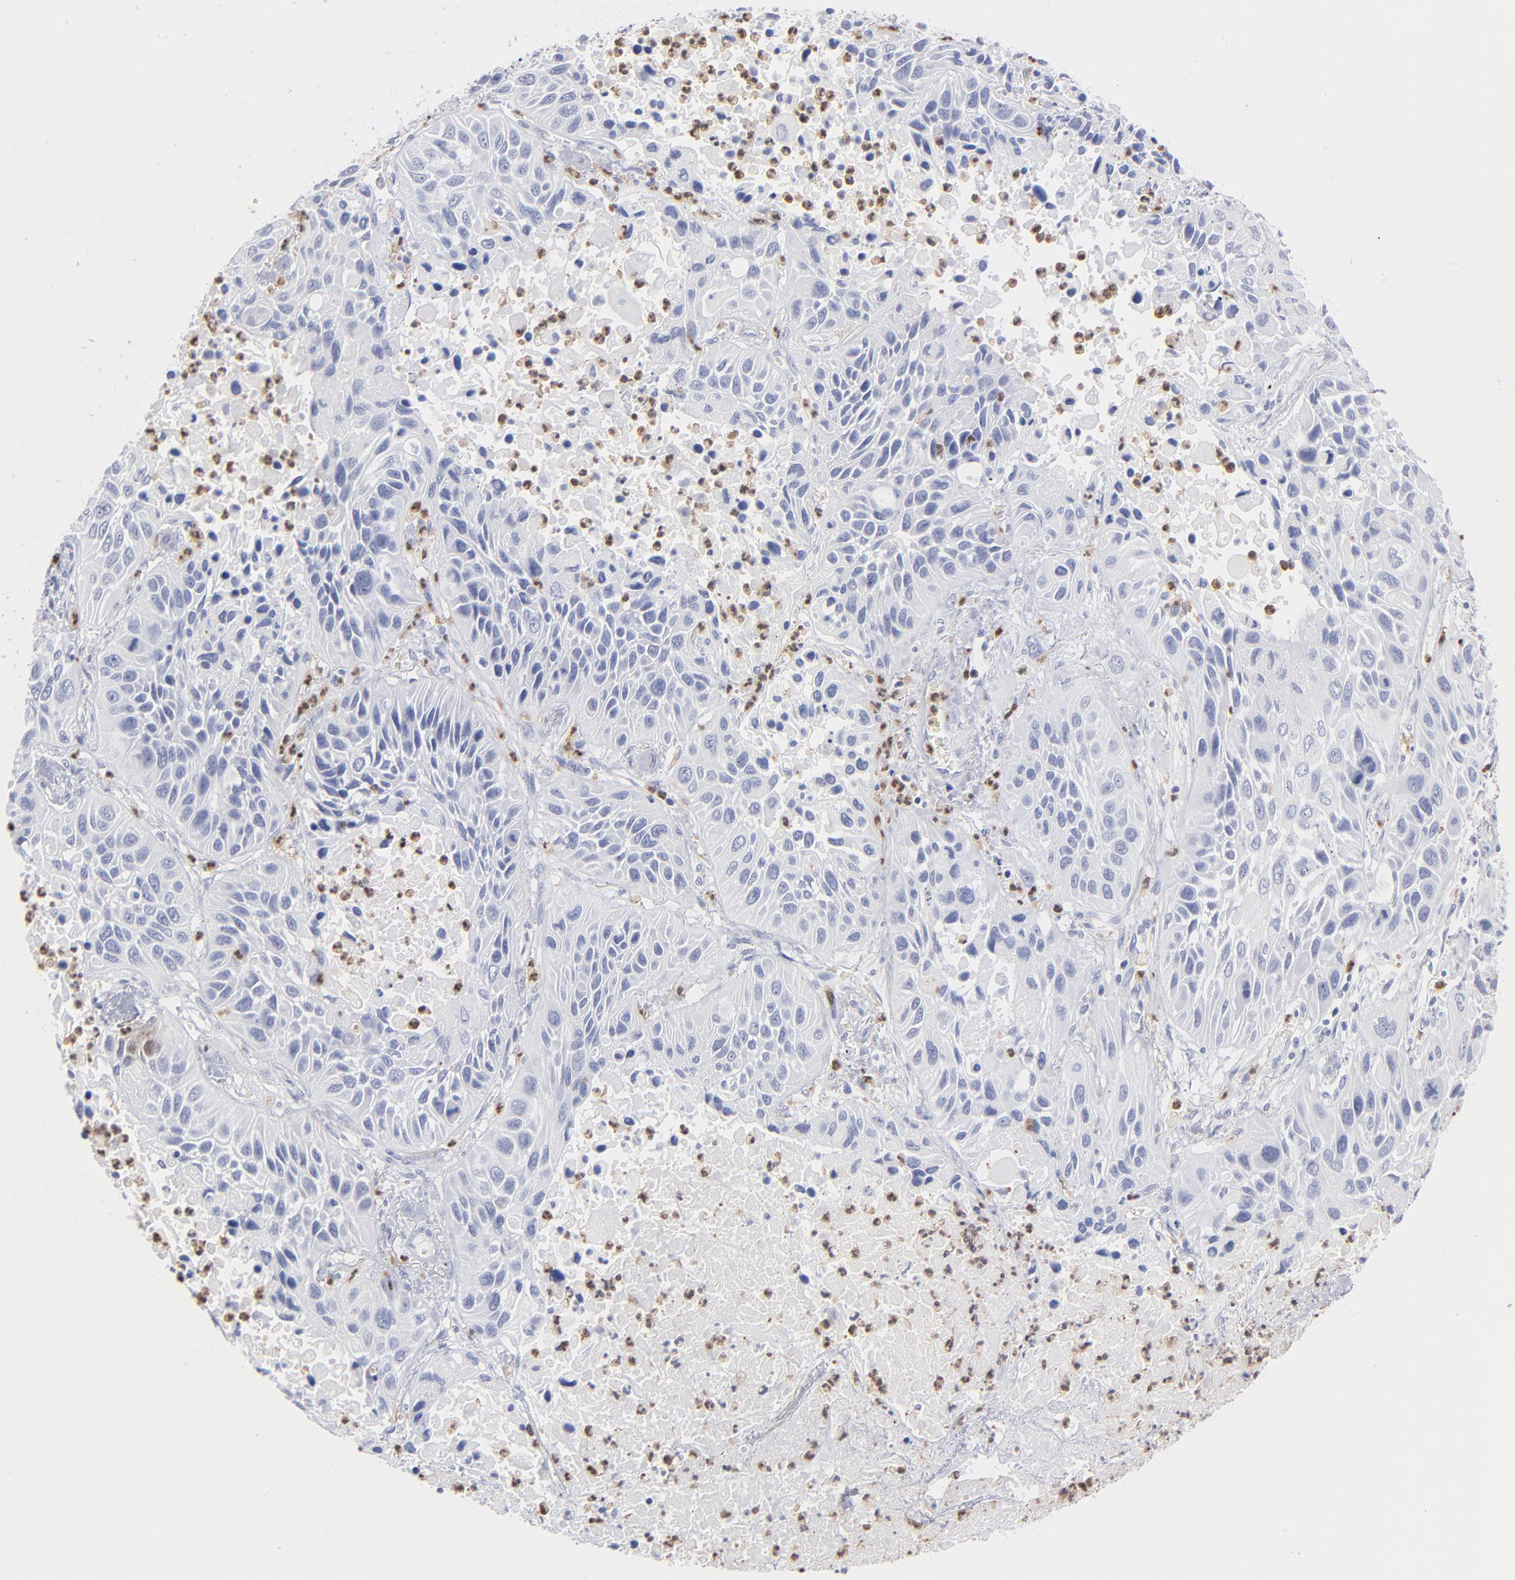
{"staining": {"intensity": "negative", "quantity": "none", "location": "none"}, "tissue": "lung cancer", "cell_type": "Tumor cells", "image_type": "cancer", "snomed": [{"axis": "morphology", "description": "Squamous cell carcinoma, NOS"}, {"axis": "topography", "description": "Lung"}], "caption": "IHC photomicrograph of lung cancer (squamous cell carcinoma) stained for a protein (brown), which reveals no expression in tumor cells. (DAB (3,3'-diaminobenzidine) IHC with hematoxylin counter stain).", "gene": "ARG1", "patient": {"sex": "female", "age": 76}}